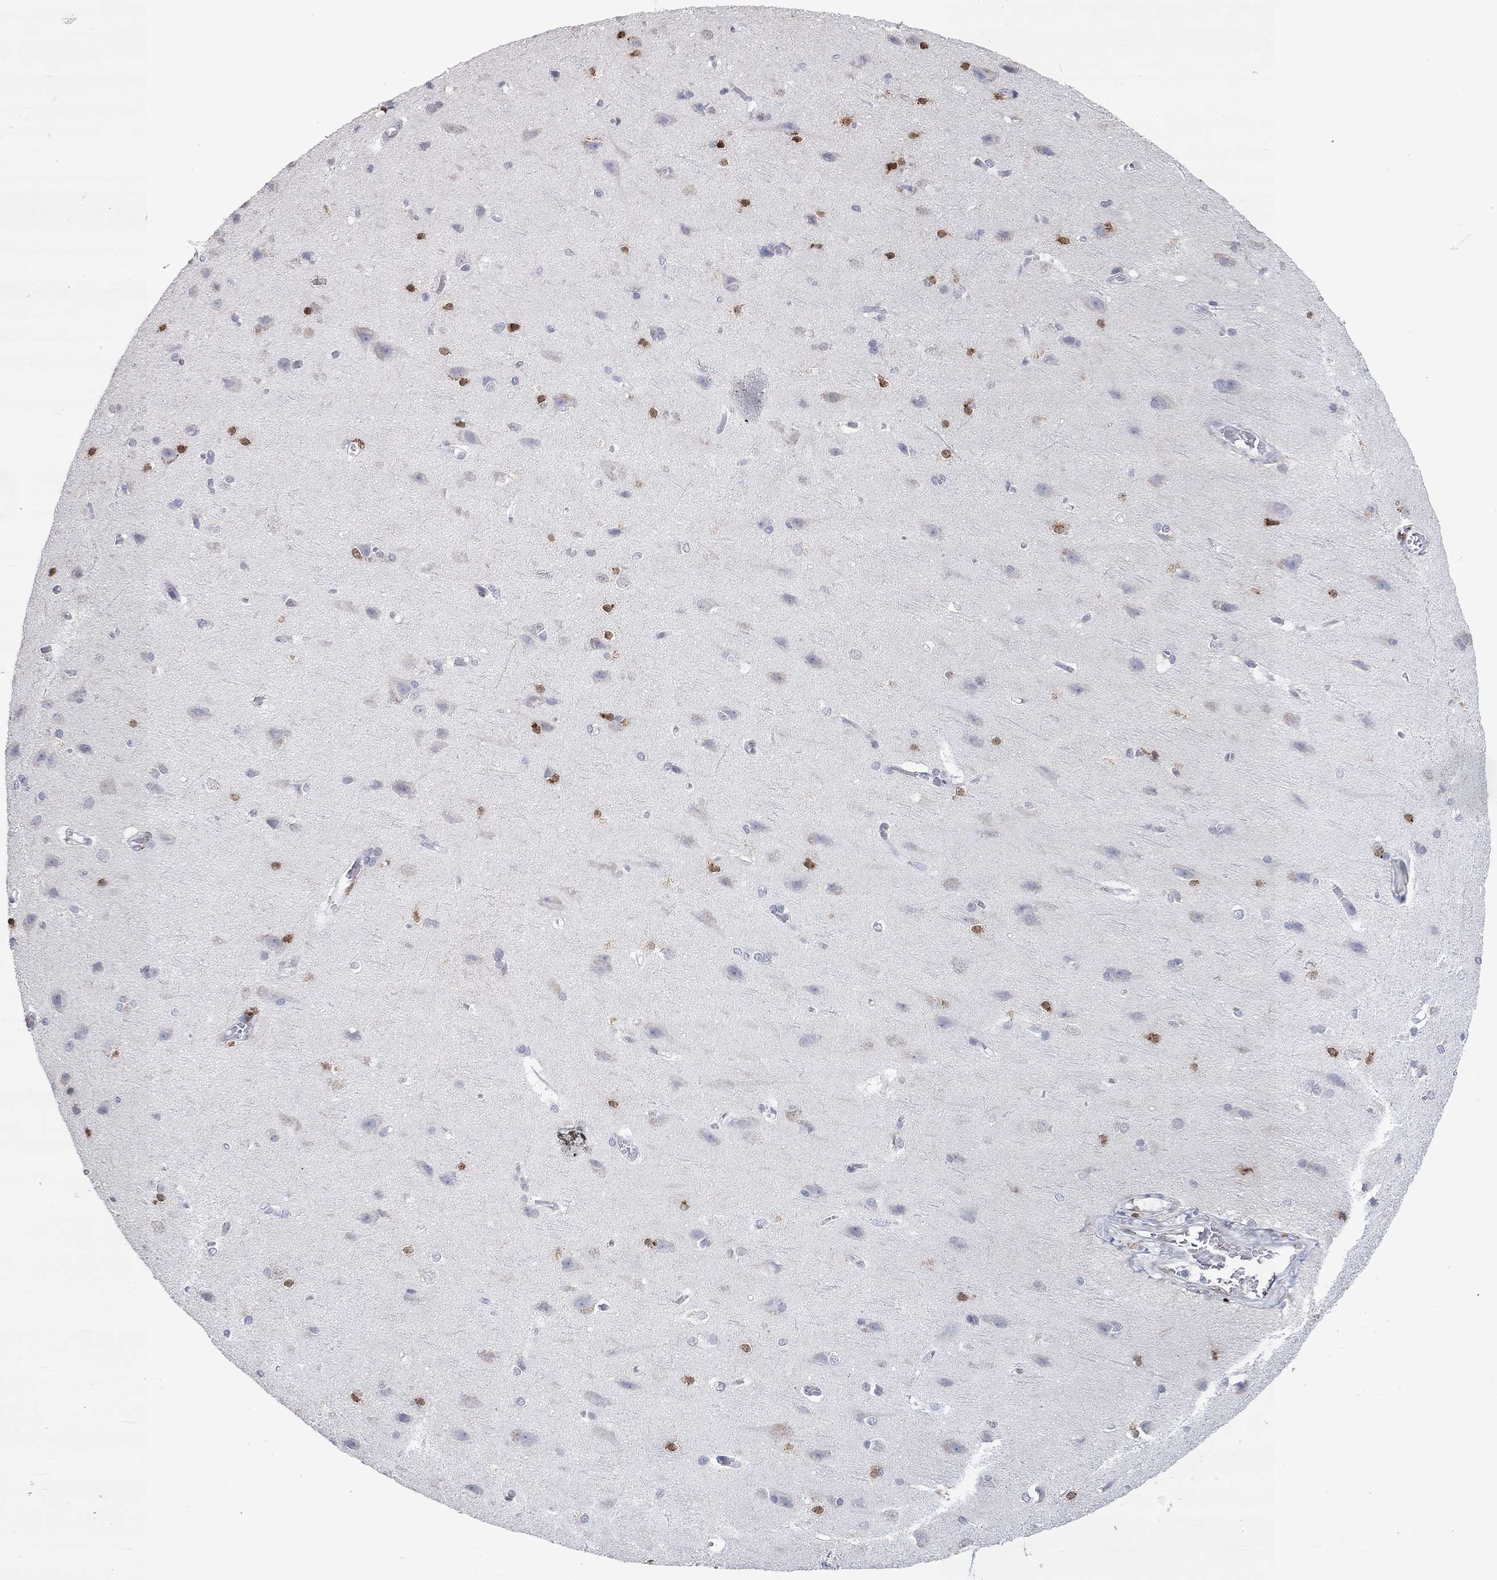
{"staining": {"intensity": "negative", "quantity": "none", "location": "none"}, "tissue": "cerebral cortex", "cell_type": "Endothelial cells", "image_type": "normal", "snomed": [{"axis": "morphology", "description": "Normal tissue, NOS"}, {"axis": "topography", "description": "Cerebral cortex"}], "caption": "Endothelial cells show no significant protein positivity in normal cerebral cortex.", "gene": "FGF2", "patient": {"sex": "male", "age": 37}}